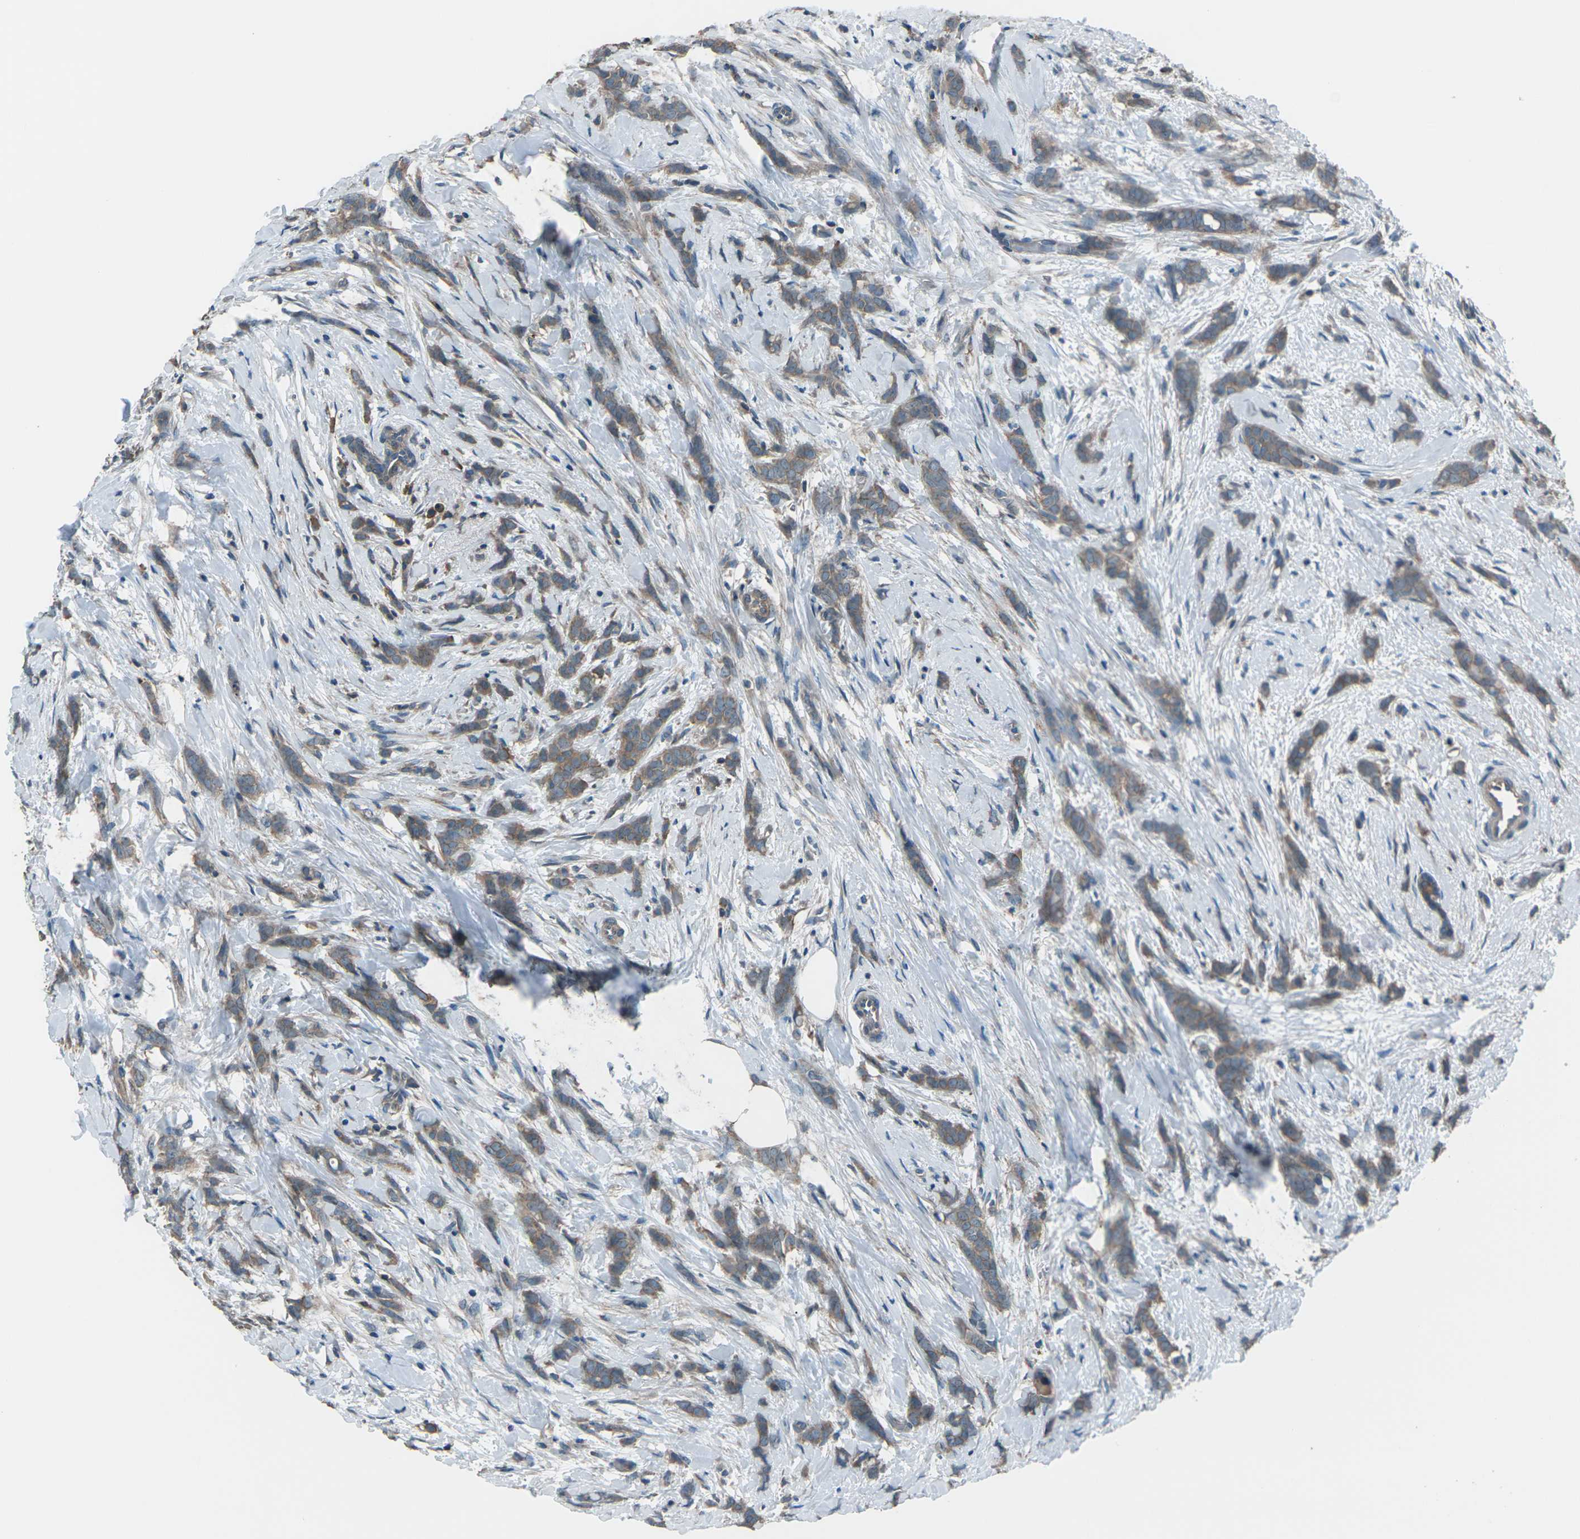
{"staining": {"intensity": "weak", "quantity": ">75%", "location": "cytoplasmic/membranous"}, "tissue": "breast cancer", "cell_type": "Tumor cells", "image_type": "cancer", "snomed": [{"axis": "morphology", "description": "Lobular carcinoma, in situ"}, {"axis": "morphology", "description": "Lobular carcinoma"}, {"axis": "topography", "description": "Breast"}], "caption": "Immunohistochemical staining of lobular carcinoma in situ (breast) demonstrates low levels of weak cytoplasmic/membranous protein positivity in approximately >75% of tumor cells. The staining is performed using DAB brown chromogen to label protein expression. The nuclei are counter-stained blue using hematoxylin.", "gene": "CMTM4", "patient": {"sex": "female", "age": 41}}